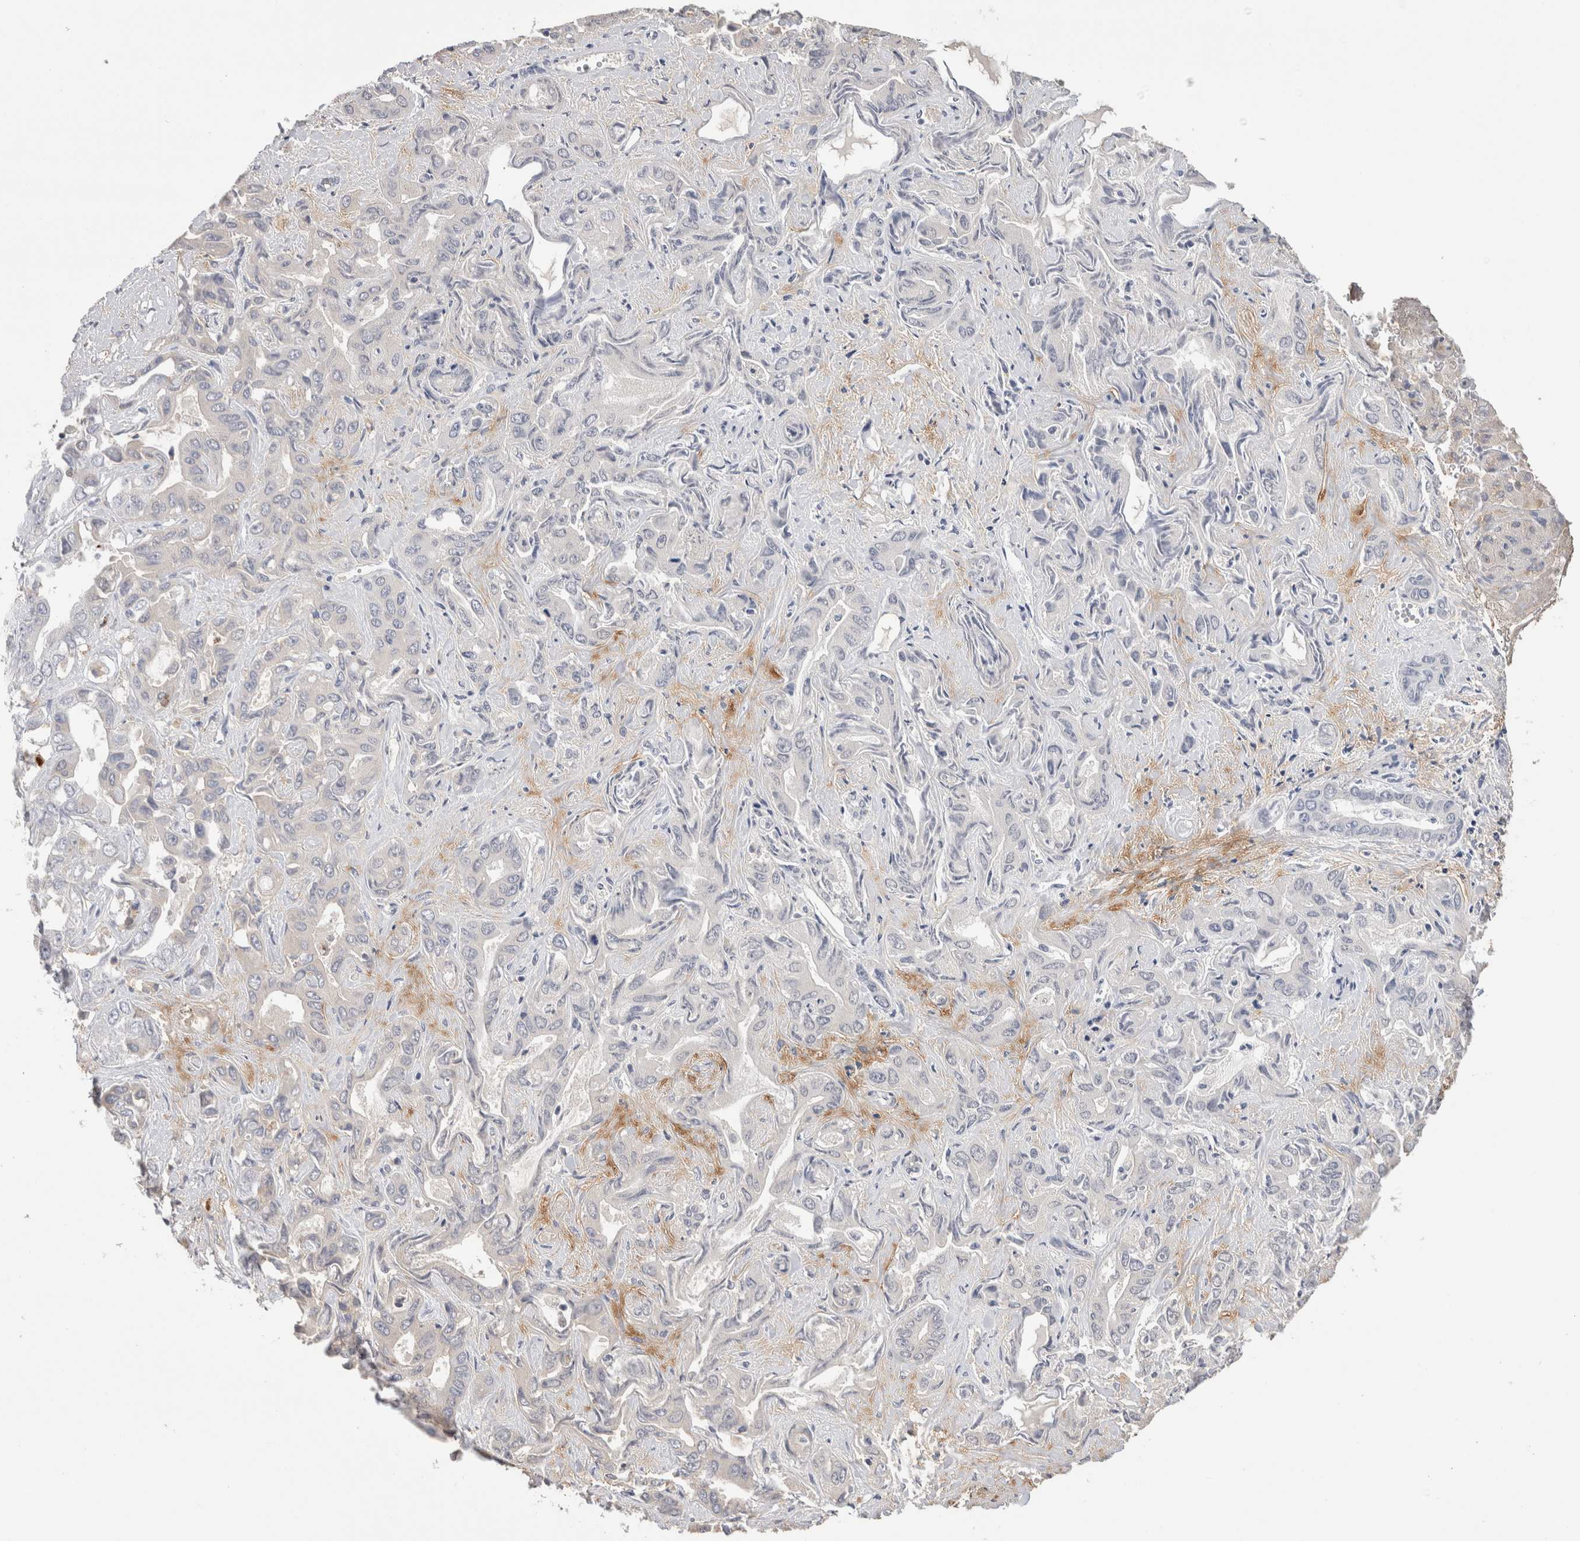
{"staining": {"intensity": "negative", "quantity": "none", "location": "none"}, "tissue": "liver cancer", "cell_type": "Tumor cells", "image_type": "cancer", "snomed": [{"axis": "morphology", "description": "Cholangiocarcinoma"}, {"axis": "topography", "description": "Liver"}], "caption": "IHC of liver cholangiocarcinoma shows no expression in tumor cells.", "gene": "PPP3CC", "patient": {"sex": "female", "age": 52}}